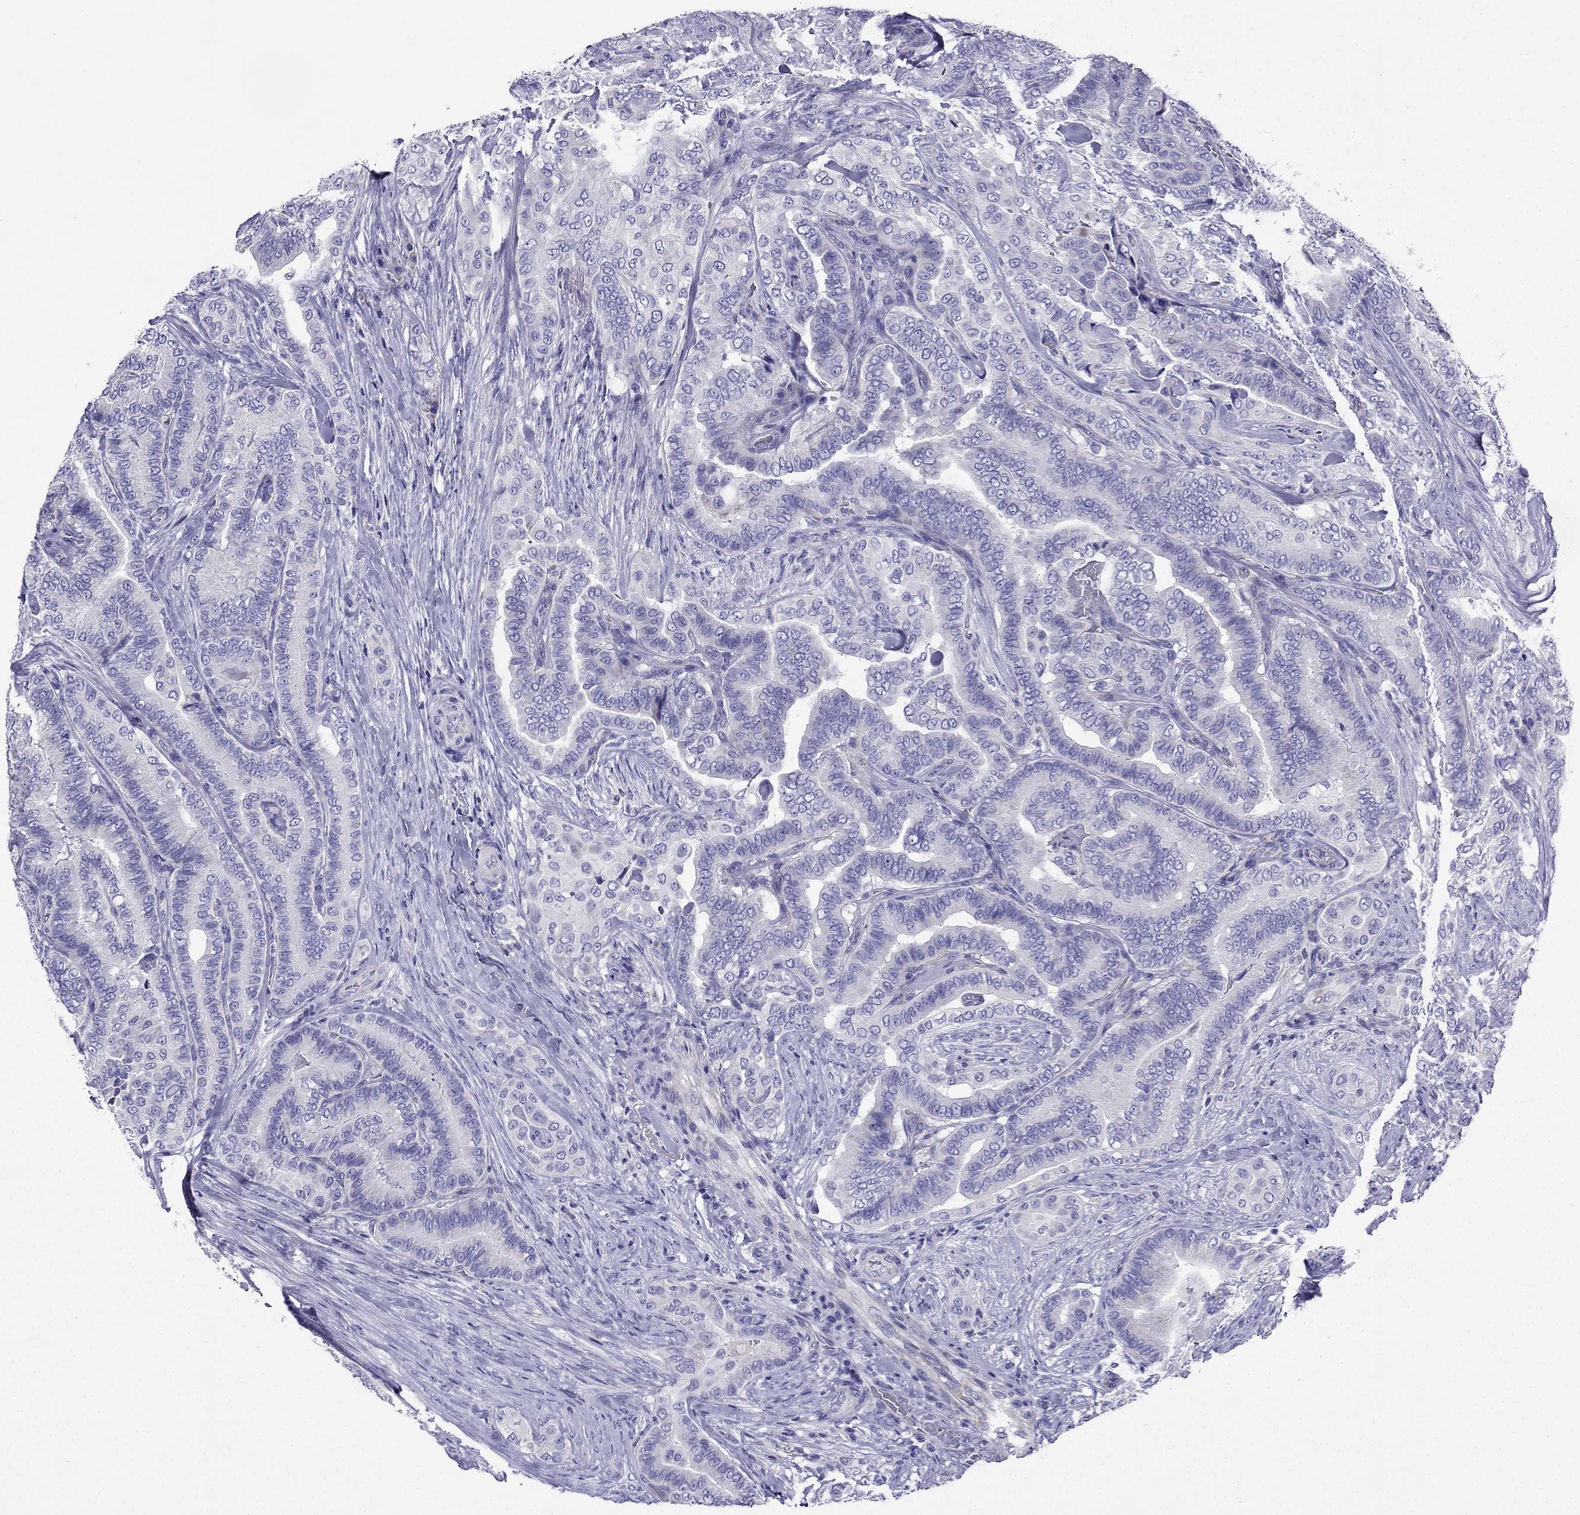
{"staining": {"intensity": "negative", "quantity": "none", "location": "none"}, "tissue": "thyroid cancer", "cell_type": "Tumor cells", "image_type": "cancer", "snomed": [{"axis": "morphology", "description": "Papillary adenocarcinoma, NOS"}, {"axis": "topography", "description": "Thyroid gland"}], "caption": "Immunohistochemistry (IHC) histopathology image of human thyroid cancer (papillary adenocarcinoma) stained for a protein (brown), which reveals no expression in tumor cells.", "gene": "KIF5A", "patient": {"sex": "male", "age": 61}}